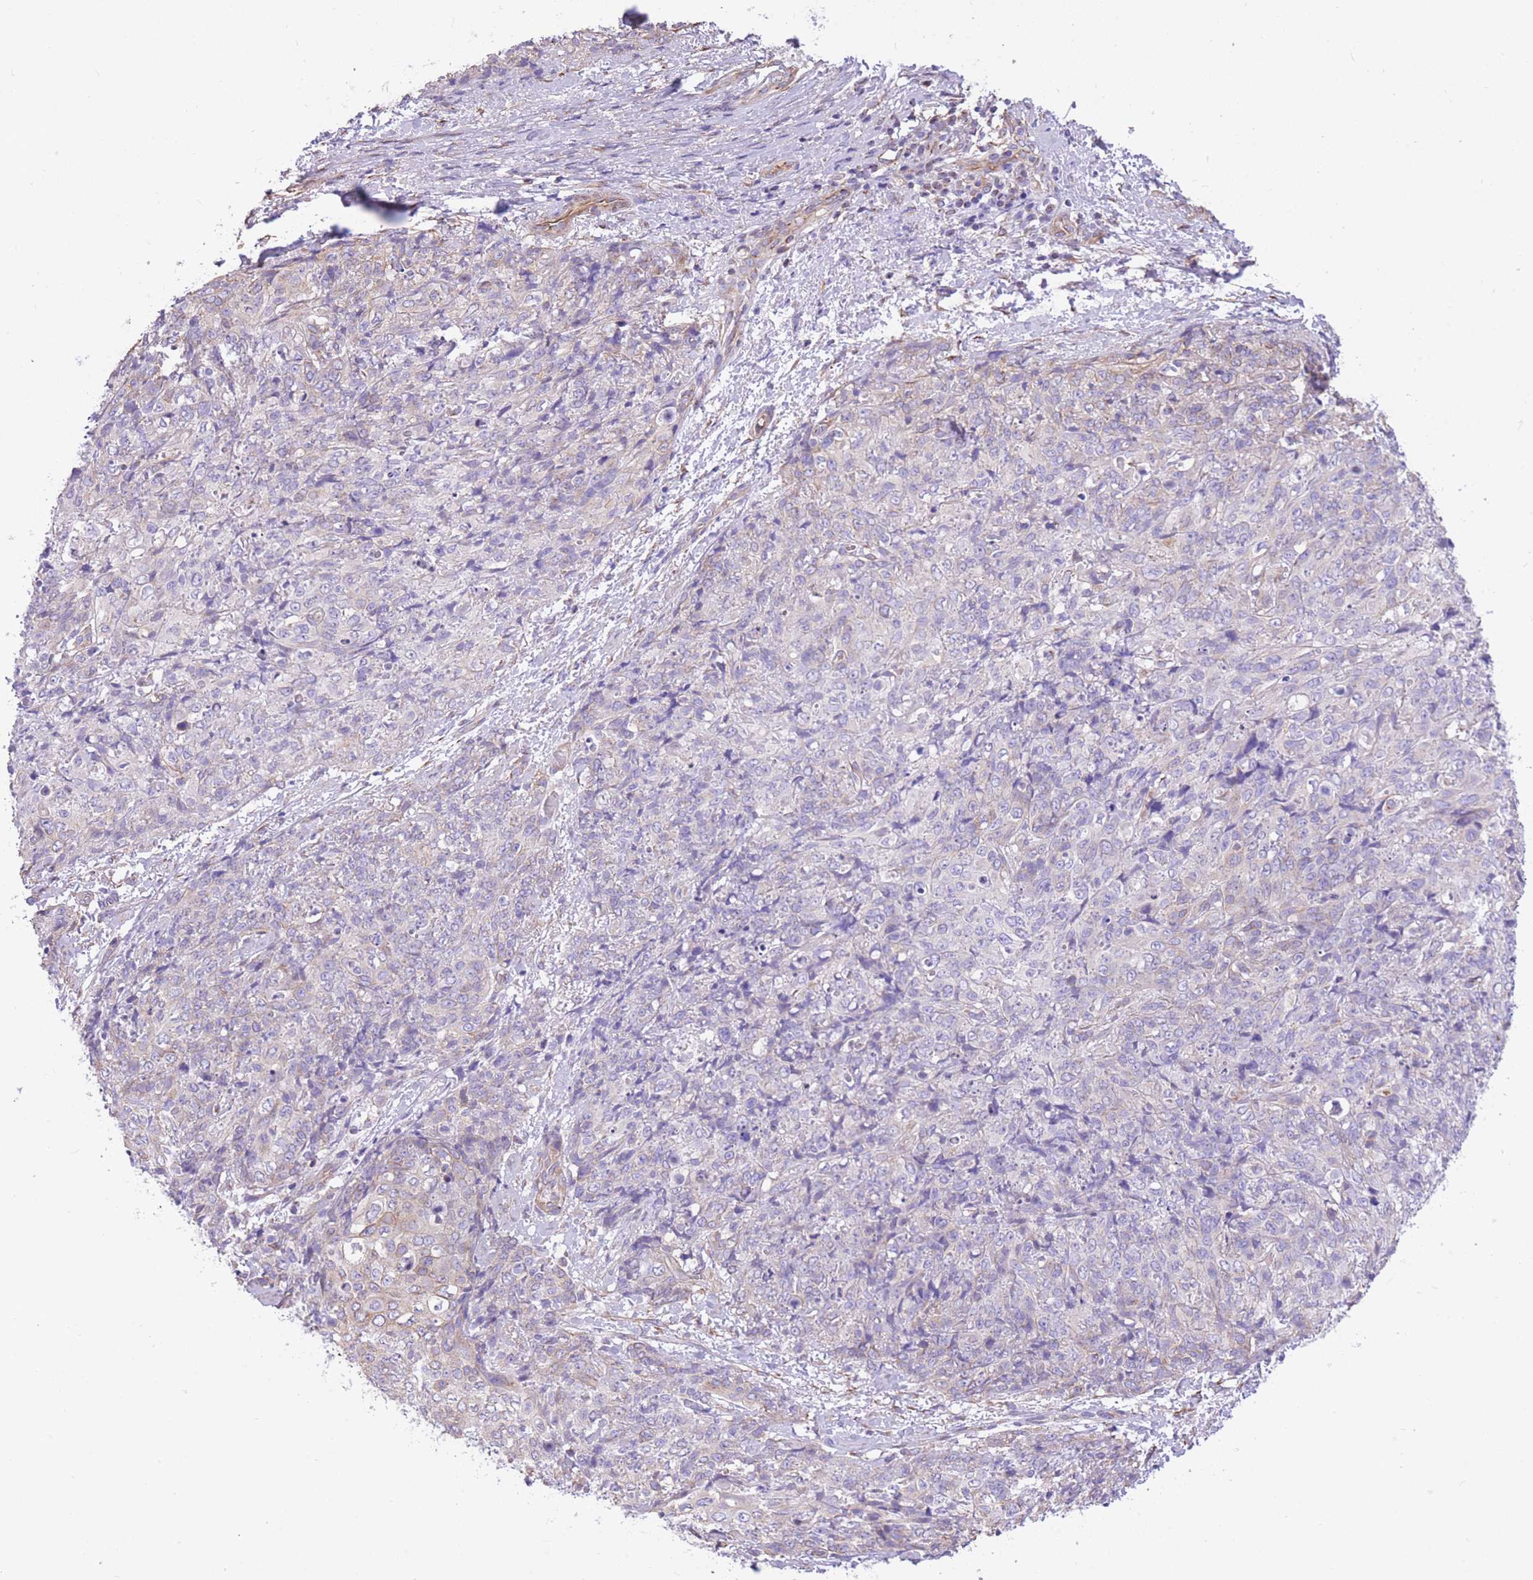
{"staining": {"intensity": "negative", "quantity": "none", "location": "none"}, "tissue": "skin cancer", "cell_type": "Tumor cells", "image_type": "cancer", "snomed": [{"axis": "morphology", "description": "Squamous cell carcinoma, NOS"}, {"axis": "topography", "description": "Skin"}, {"axis": "topography", "description": "Vulva"}], "caption": "Human squamous cell carcinoma (skin) stained for a protein using immunohistochemistry reveals no staining in tumor cells.", "gene": "RHOU", "patient": {"sex": "female", "age": 85}}